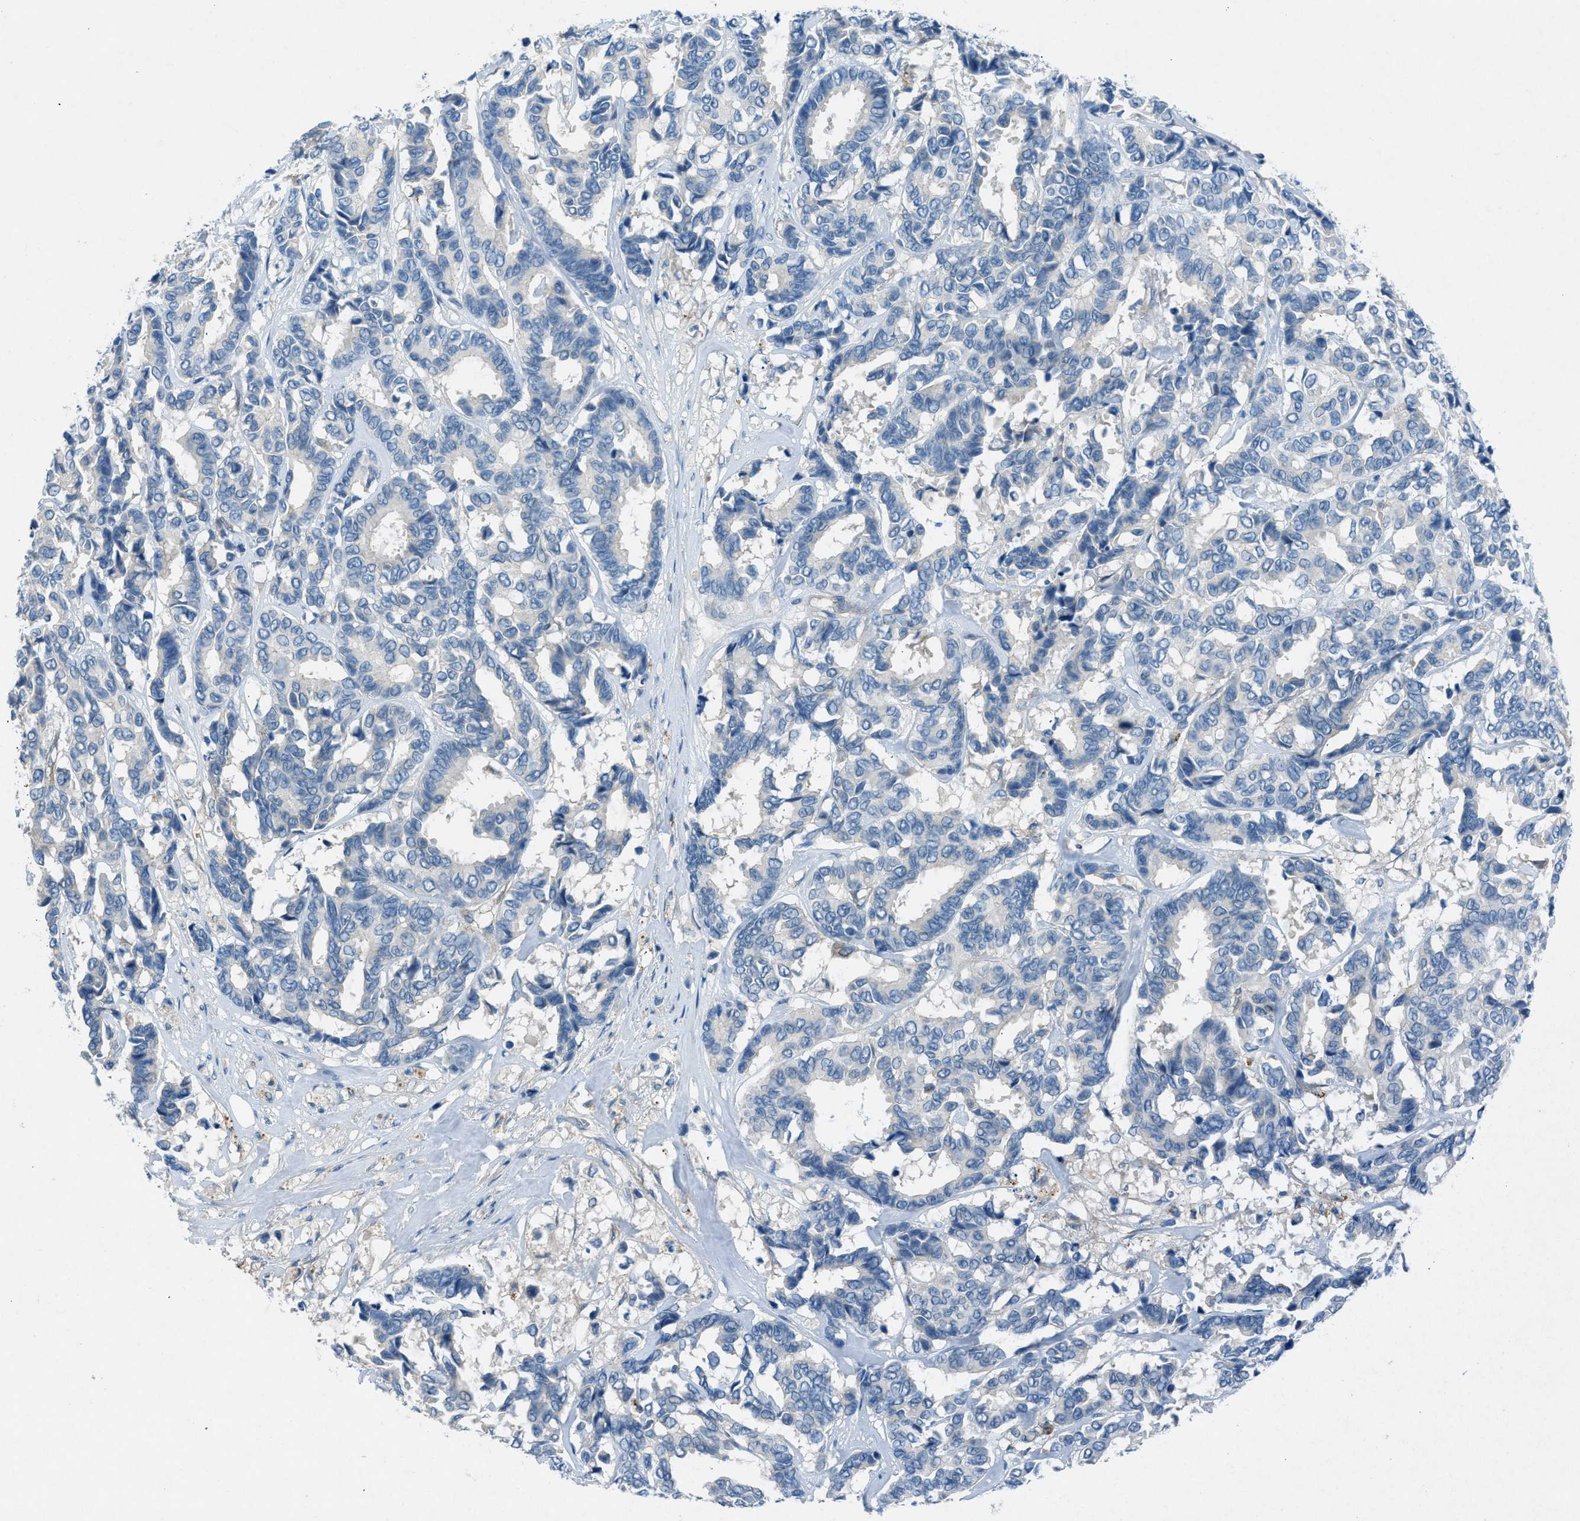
{"staining": {"intensity": "negative", "quantity": "none", "location": "none"}, "tissue": "breast cancer", "cell_type": "Tumor cells", "image_type": "cancer", "snomed": [{"axis": "morphology", "description": "Duct carcinoma"}, {"axis": "topography", "description": "Breast"}], "caption": "A high-resolution image shows immunohistochemistry staining of breast cancer, which reveals no significant expression in tumor cells.", "gene": "BMP1", "patient": {"sex": "female", "age": 87}}